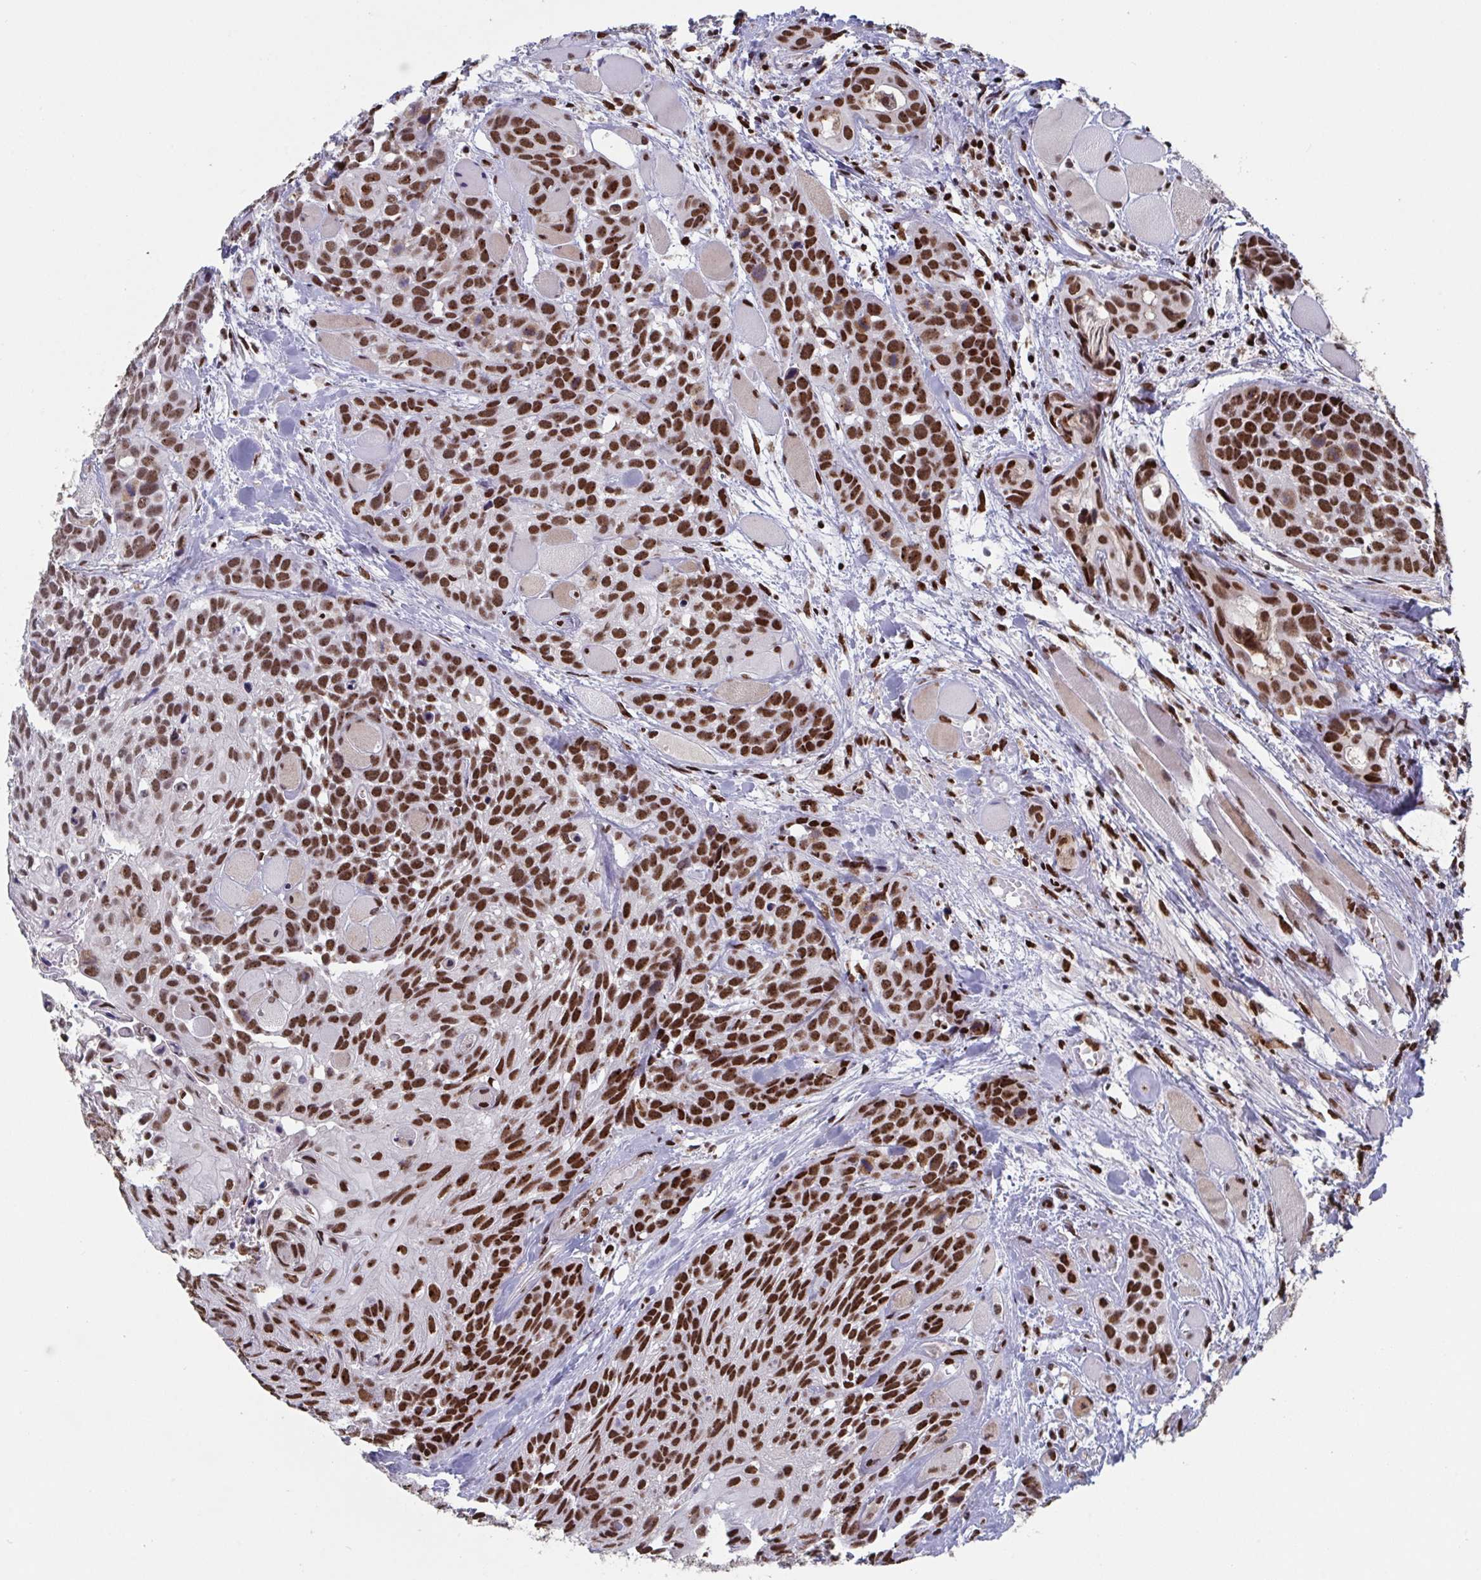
{"staining": {"intensity": "strong", "quantity": ">75%", "location": "nuclear"}, "tissue": "head and neck cancer", "cell_type": "Tumor cells", "image_type": "cancer", "snomed": [{"axis": "morphology", "description": "Squamous cell carcinoma, NOS"}, {"axis": "topography", "description": "Head-Neck"}], "caption": "Head and neck cancer (squamous cell carcinoma) stained with a protein marker reveals strong staining in tumor cells.", "gene": "ZNF607", "patient": {"sex": "female", "age": 50}}